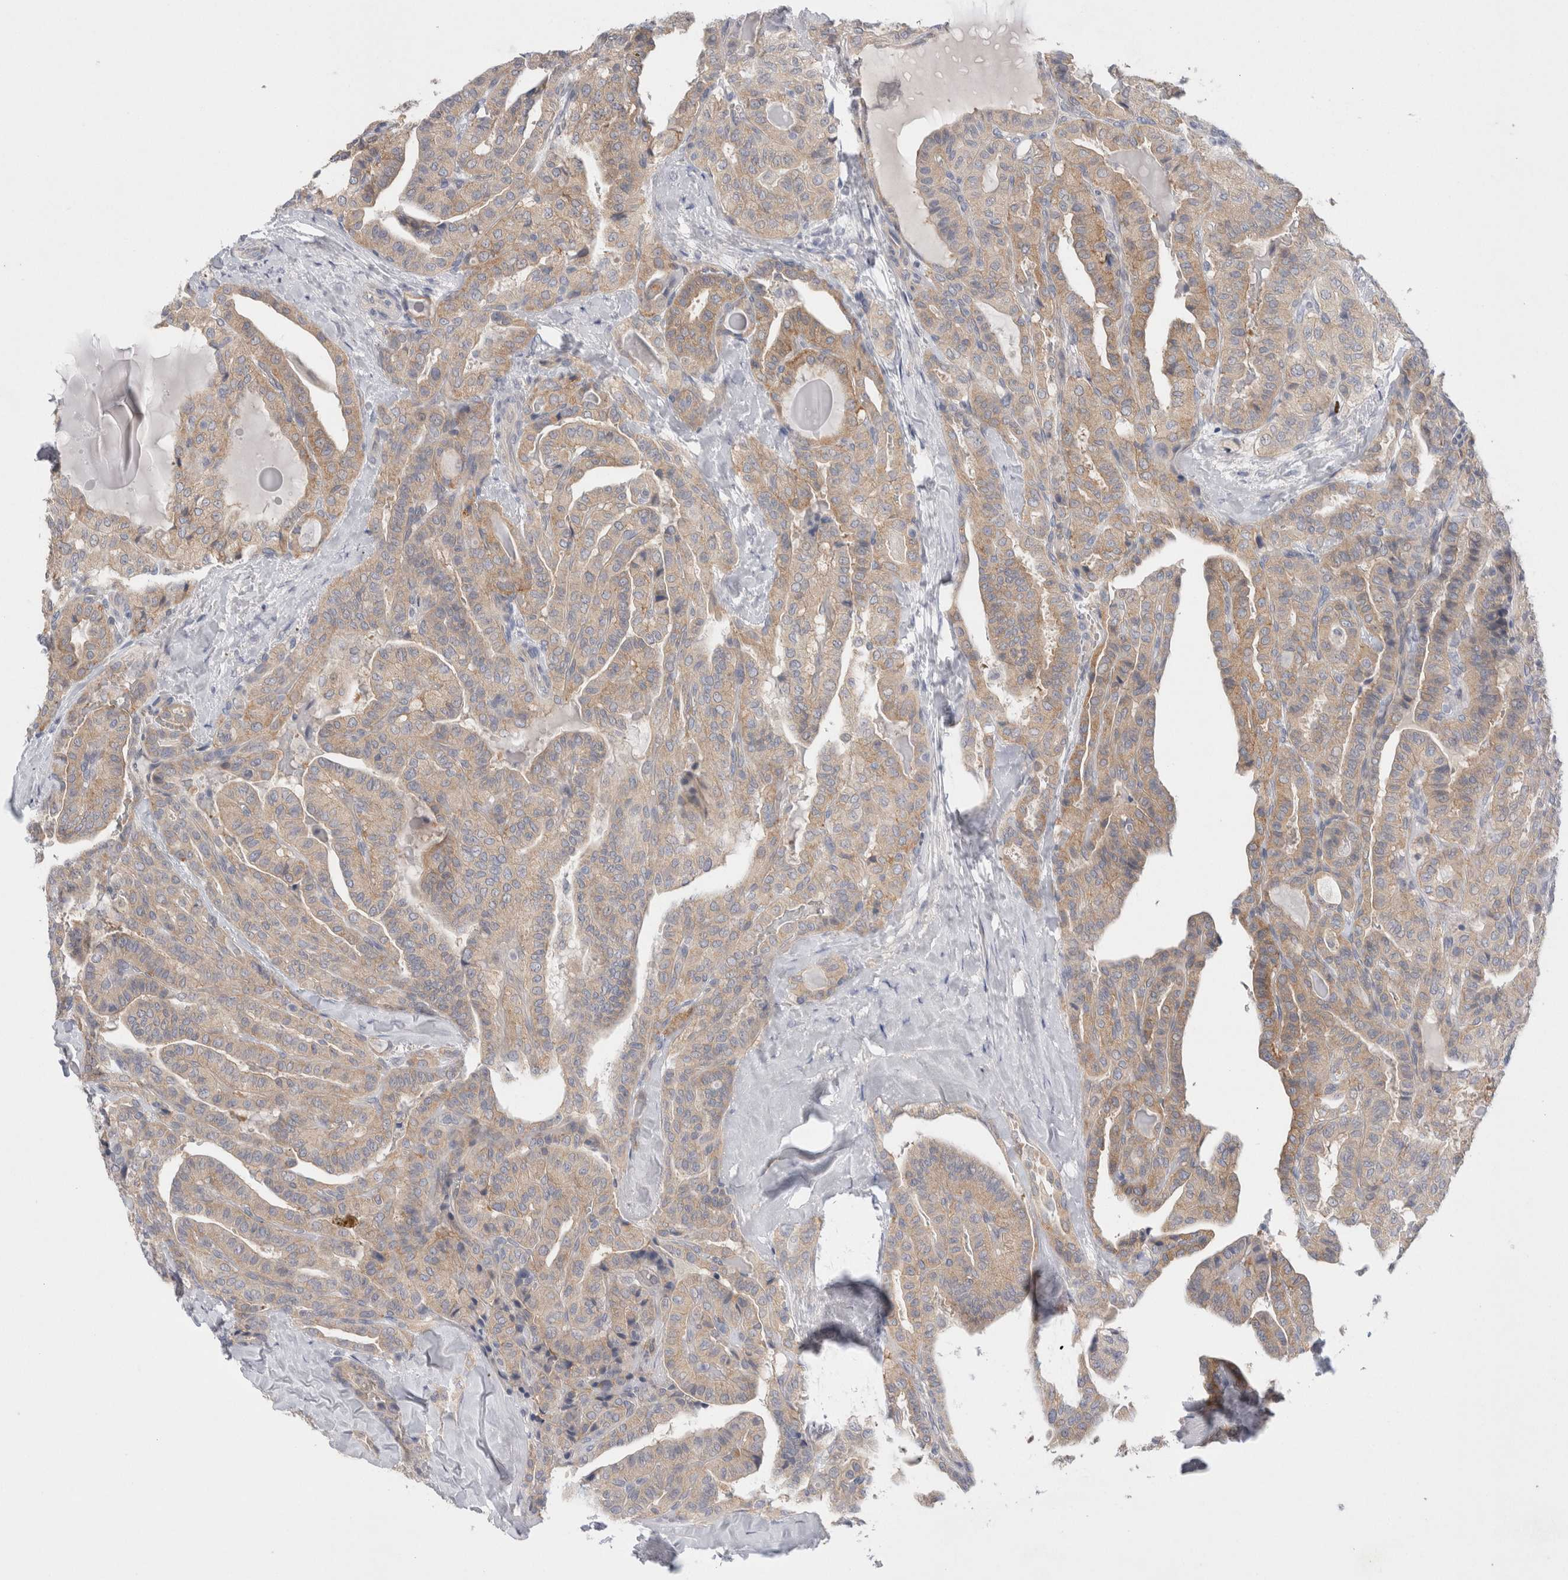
{"staining": {"intensity": "weak", "quantity": ">75%", "location": "cytoplasmic/membranous"}, "tissue": "thyroid cancer", "cell_type": "Tumor cells", "image_type": "cancer", "snomed": [{"axis": "morphology", "description": "Papillary adenocarcinoma, NOS"}, {"axis": "topography", "description": "Thyroid gland"}], "caption": "Protein staining demonstrates weak cytoplasmic/membranous positivity in about >75% of tumor cells in thyroid papillary adenocarcinoma. (DAB (3,3'-diaminobenzidine) IHC with brightfield microscopy, high magnification).", "gene": "WIPF2", "patient": {"sex": "male", "age": 77}}